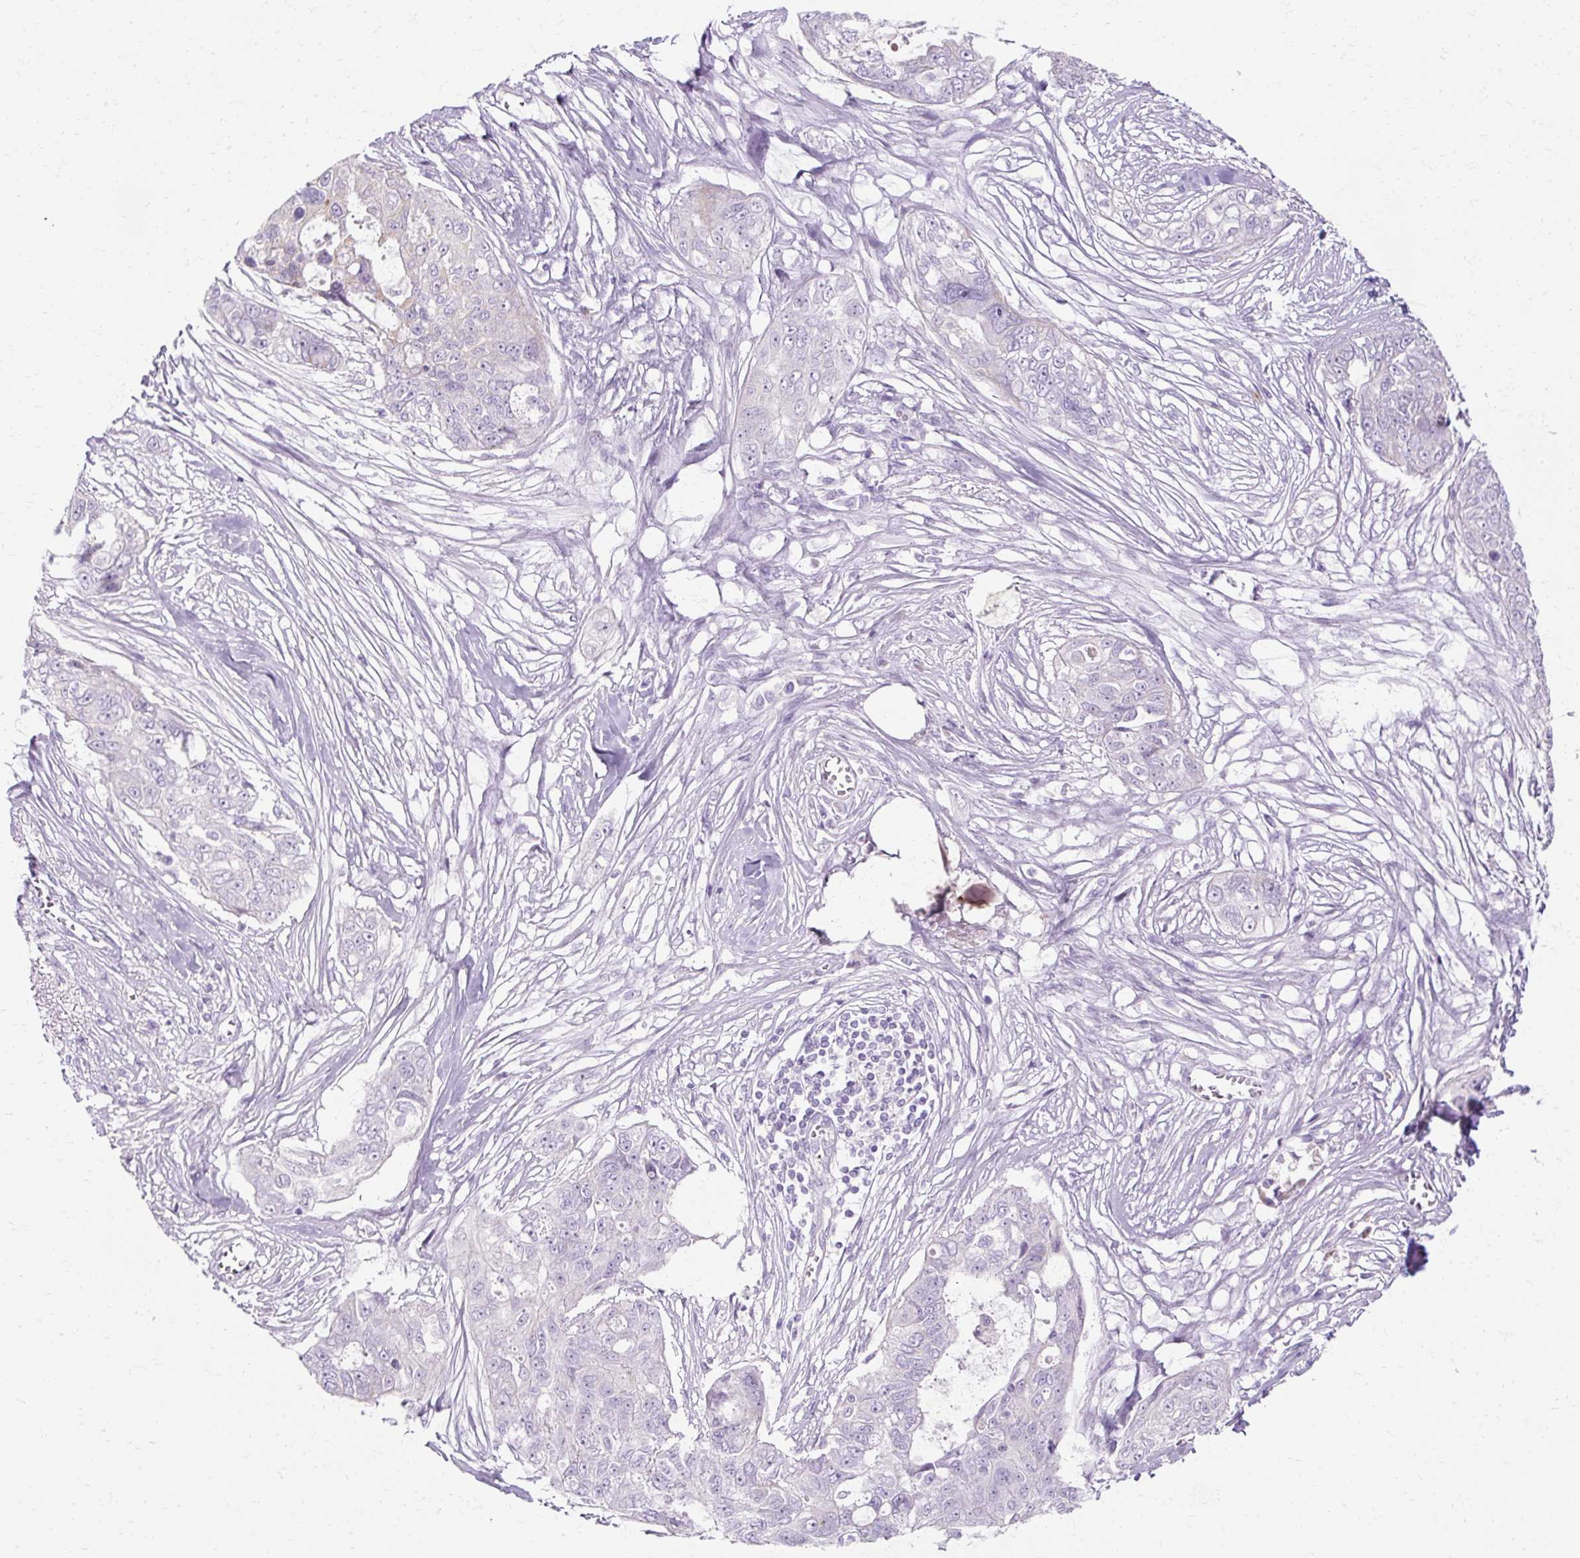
{"staining": {"intensity": "negative", "quantity": "none", "location": "none"}, "tissue": "ovarian cancer", "cell_type": "Tumor cells", "image_type": "cancer", "snomed": [{"axis": "morphology", "description": "Carcinoma, endometroid"}, {"axis": "topography", "description": "Ovary"}], "caption": "A micrograph of human ovarian cancer is negative for staining in tumor cells.", "gene": "HSD11B1", "patient": {"sex": "female", "age": 70}}